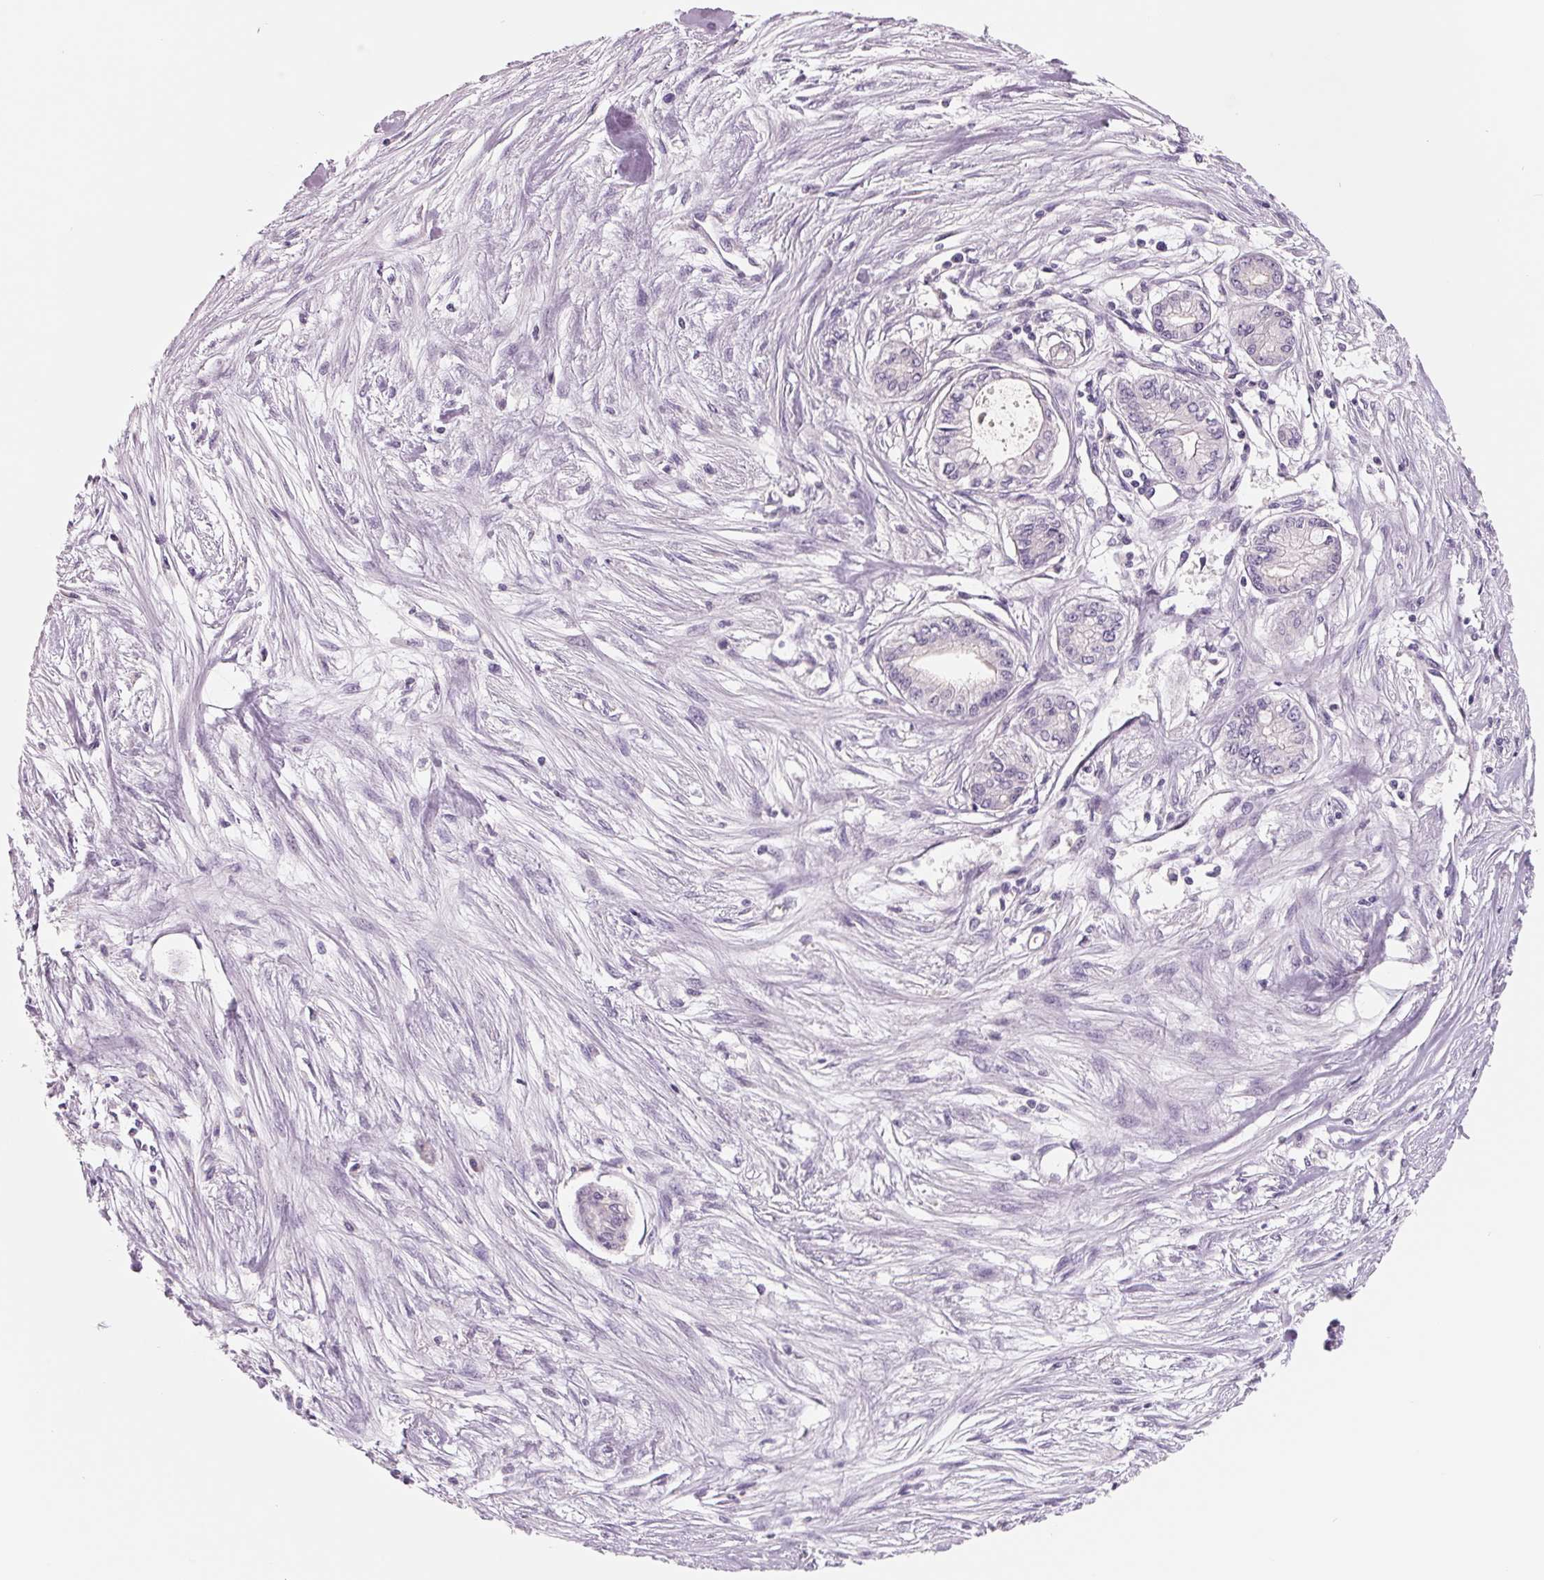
{"staining": {"intensity": "negative", "quantity": "none", "location": "none"}, "tissue": "pancreatic cancer", "cell_type": "Tumor cells", "image_type": "cancer", "snomed": [{"axis": "morphology", "description": "Adenocarcinoma, NOS"}, {"axis": "topography", "description": "Pancreas"}], "caption": "This is a image of immunohistochemistry (IHC) staining of pancreatic cancer (adenocarcinoma), which shows no positivity in tumor cells. (Brightfield microscopy of DAB (3,3'-diaminobenzidine) IHC at high magnification).", "gene": "FTCD", "patient": {"sex": "female", "age": 68}}